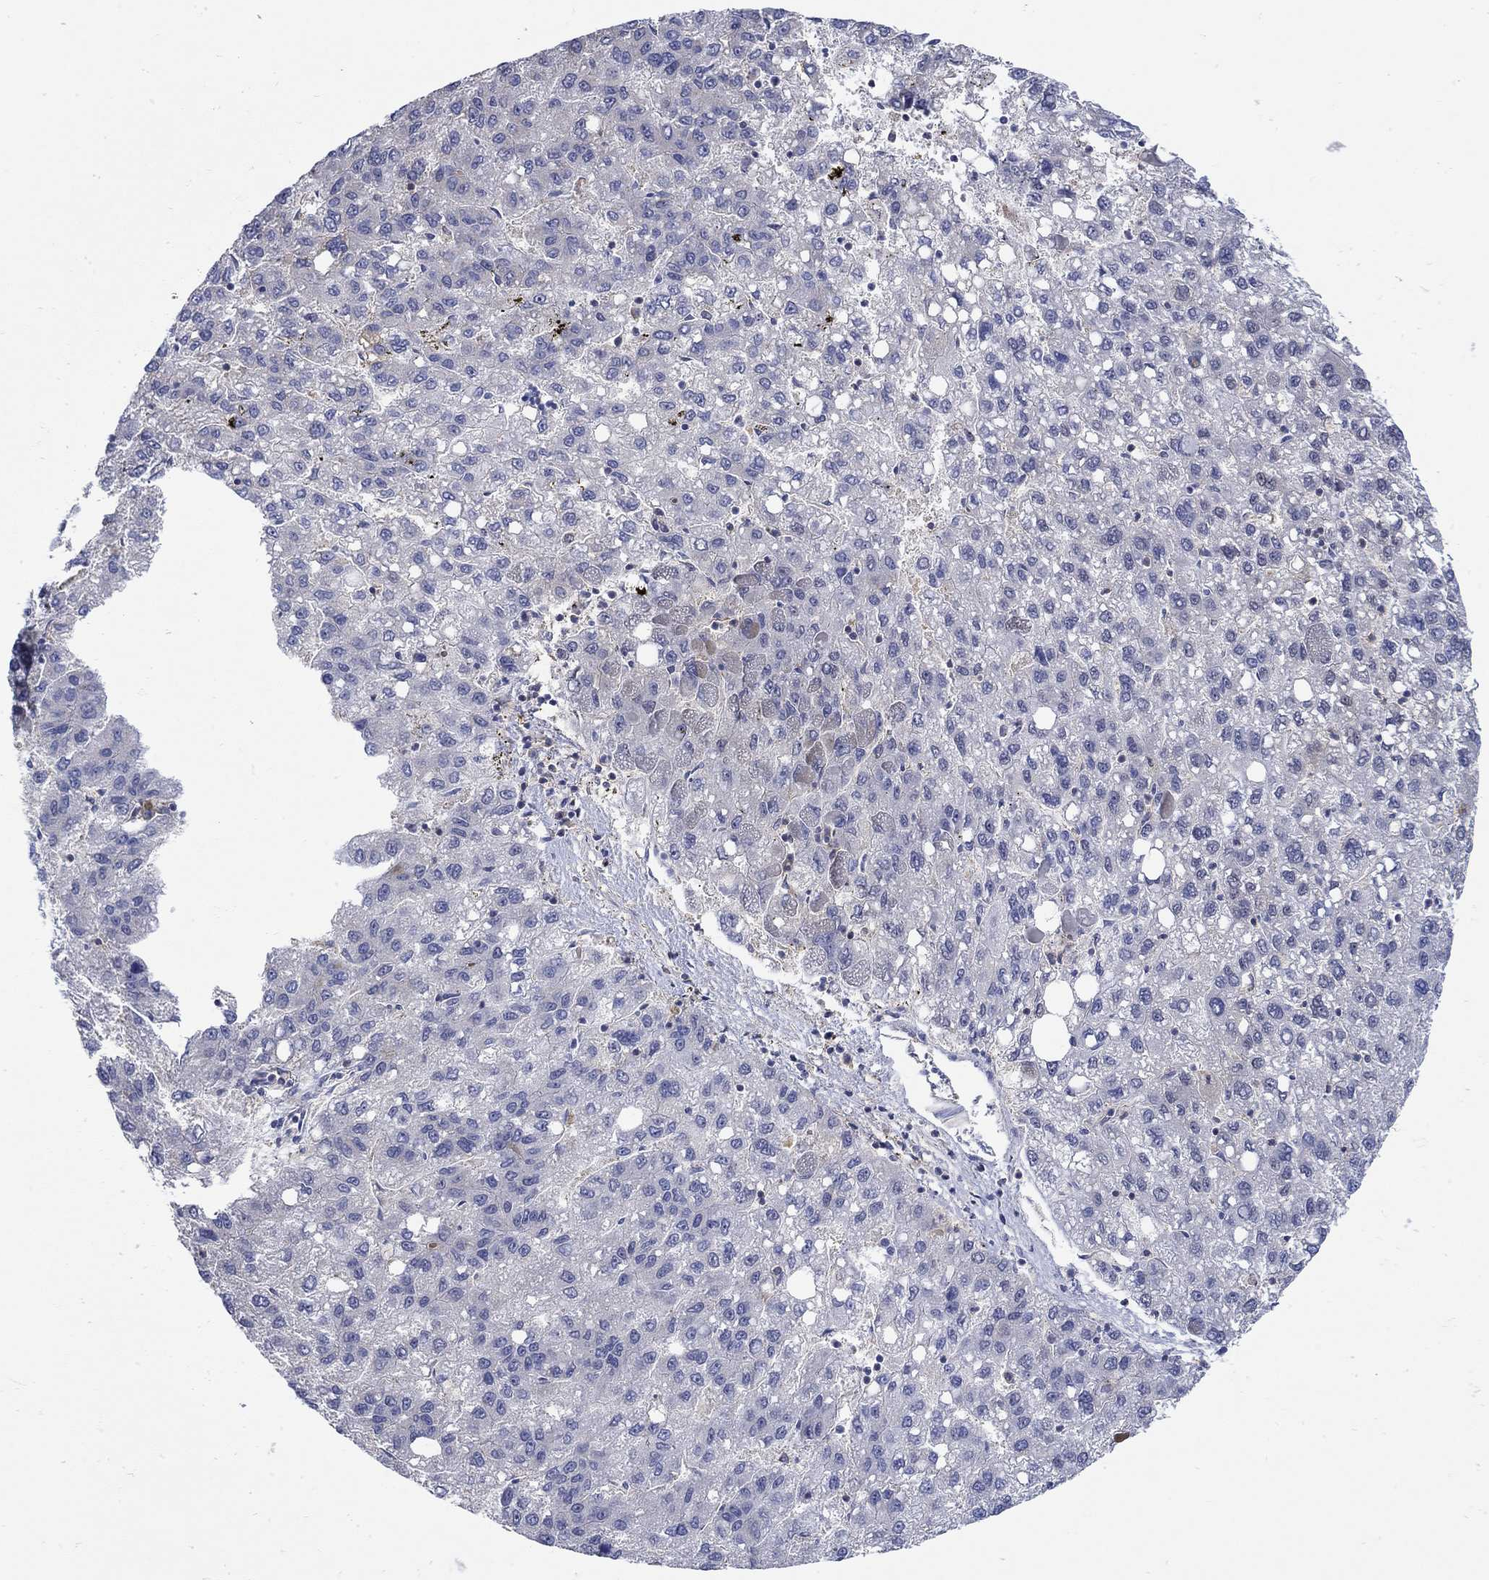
{"staining": {"intensity": "negative", "quantity": "none", "location": "none"}, "tissue": "liver cancer", "cell_type": "Tumor cells", "image_type": "cancer", "snomed": [{"axis": "morphology", "description": "Carcinoma, Hepatocellular, NOS"}, {"axis": "topography", "description": "Liver"}], "caption": "Tumor cells show no significant positivity in liver cancer.", "gene": "TEKT3", "patient": {"sex": "female", "age": 82}}